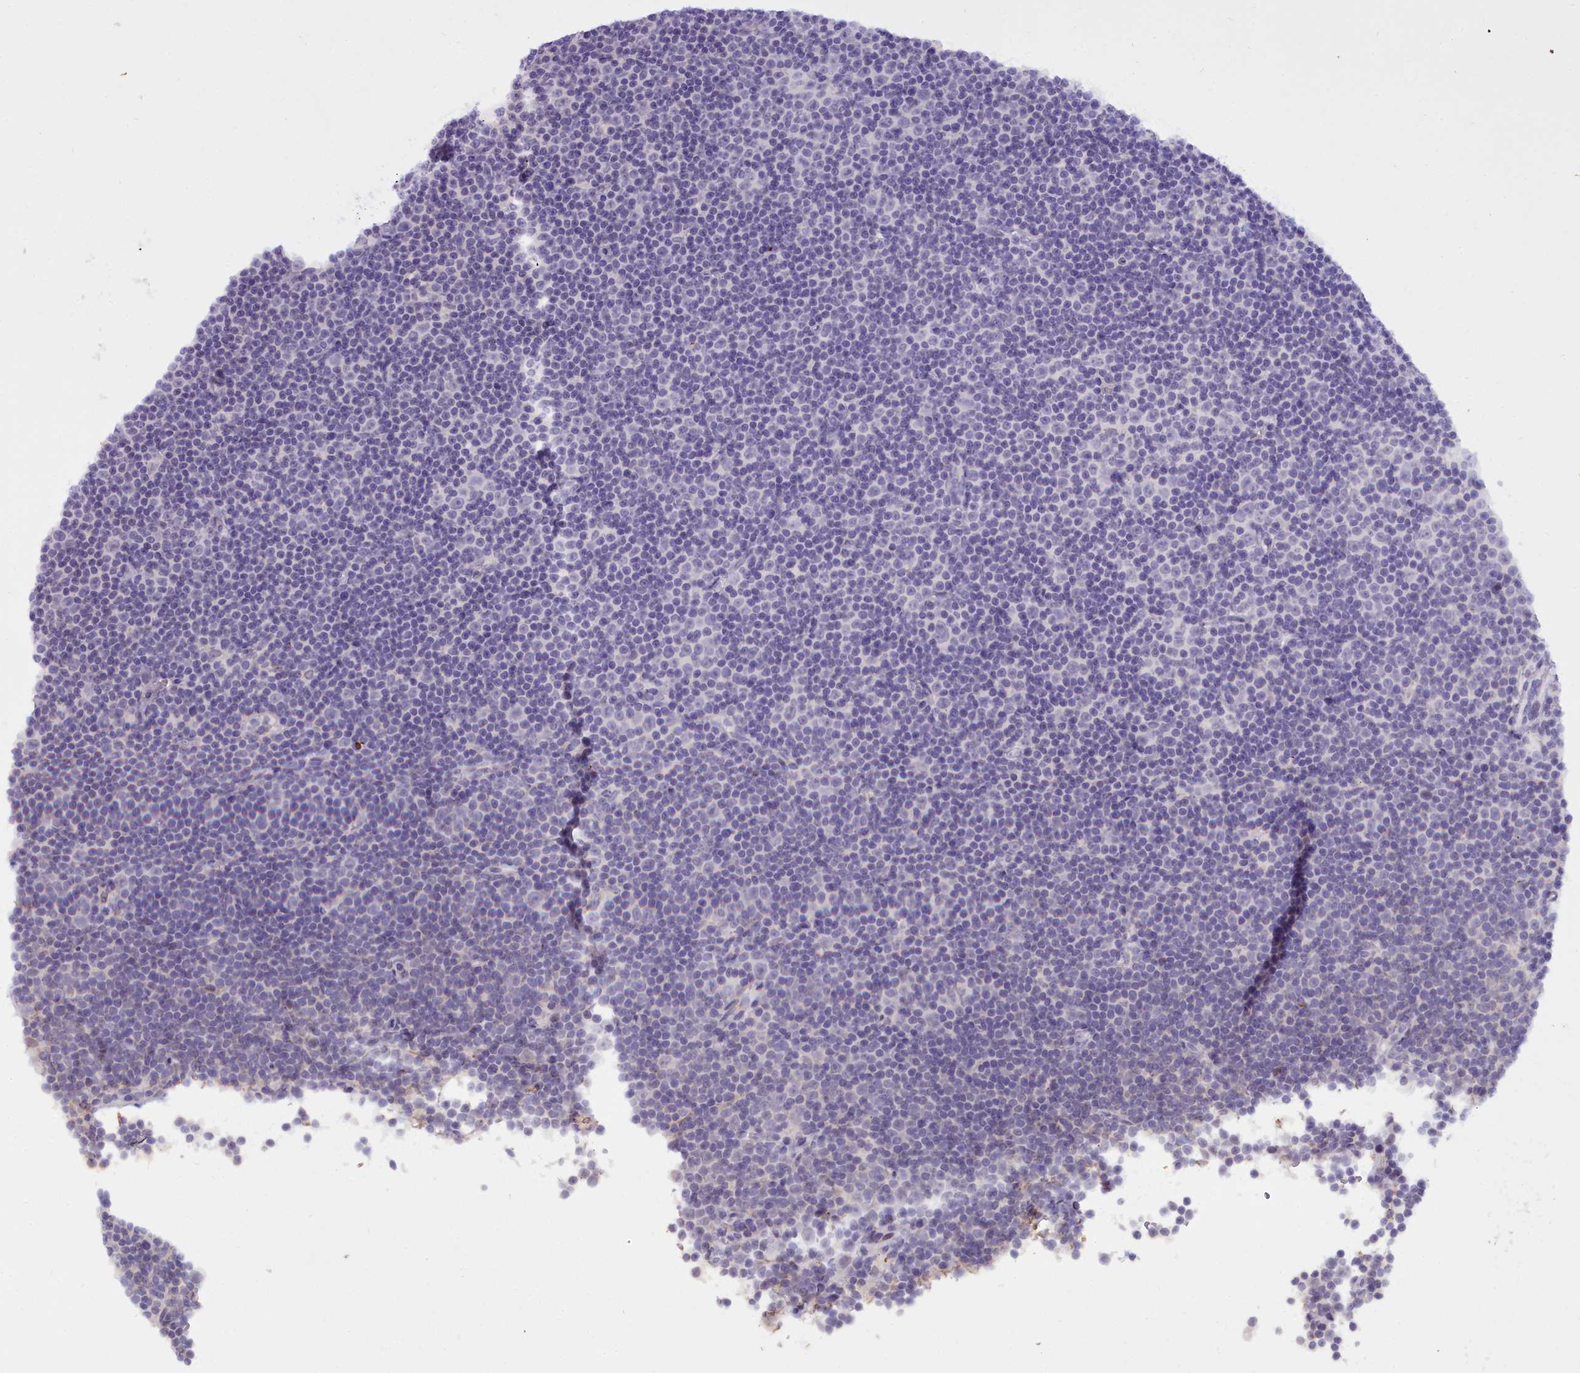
{"staining": {"intensity": "negative", "quantity": "none", "location": "none"}, "tissue": "lymphoma", "cell_type": "Tumor cells", "image_type": "cancer", "snomed": [{"axis": "morphology", "description": "Malignant lymphoma, non-Hodgkin's type, Low grade"}, {"axis": "topography", "description": "Lymph node"}], "caption": "This is an immunohistochemistry (IHC) photomicrograph of human lymphoma. There is no staining in tumor cells.", "gene": "OSTN", "patient": {"sex": "female", "age": 67}}